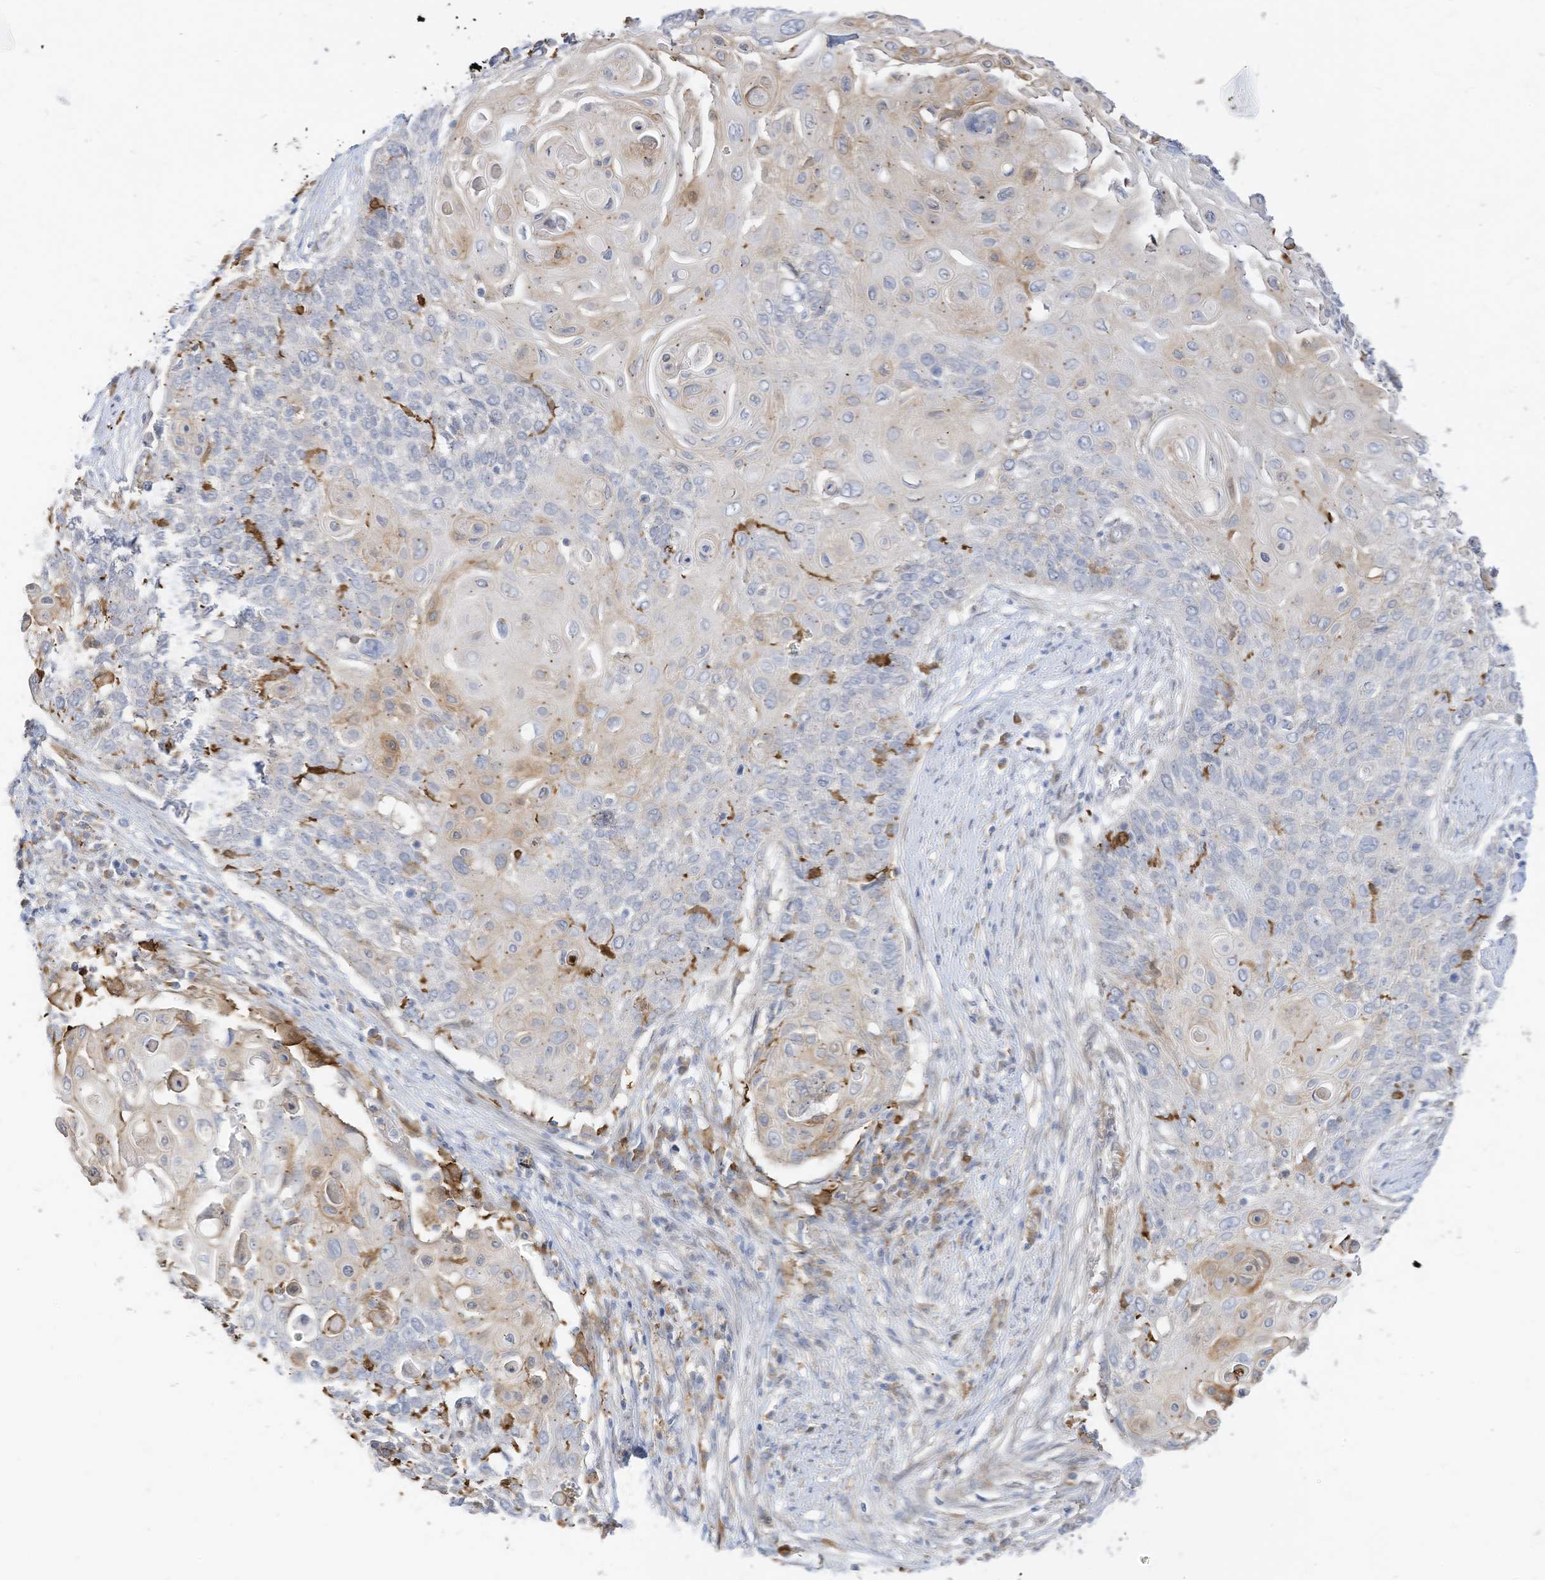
{"staining": {"intensity": "weak", "quantity": "<25%", "location": "cytoplasmic/membranous"}, "tissue": "cervical cancer", "cell_type": "Tumor cells", "image_type": "cancer", "snomed": [{"axis": "morphology", "description": "Squamous cell carcinoma, NOS"}, {"axis": "topography", "description": "Cervix"}], "caption": "Tumor cells show no significant protein positivity in squamous cell carcinoma (cervical). The staining was performed using DAB (3,3'-diaminobenzidine) to visualize the protein expression in brown, while the nuclei were stained in blue with hematoxylin (Magnification: 20x).", "gene": "ATP13A1", "patient": {"sex": "female", "age": 39}}